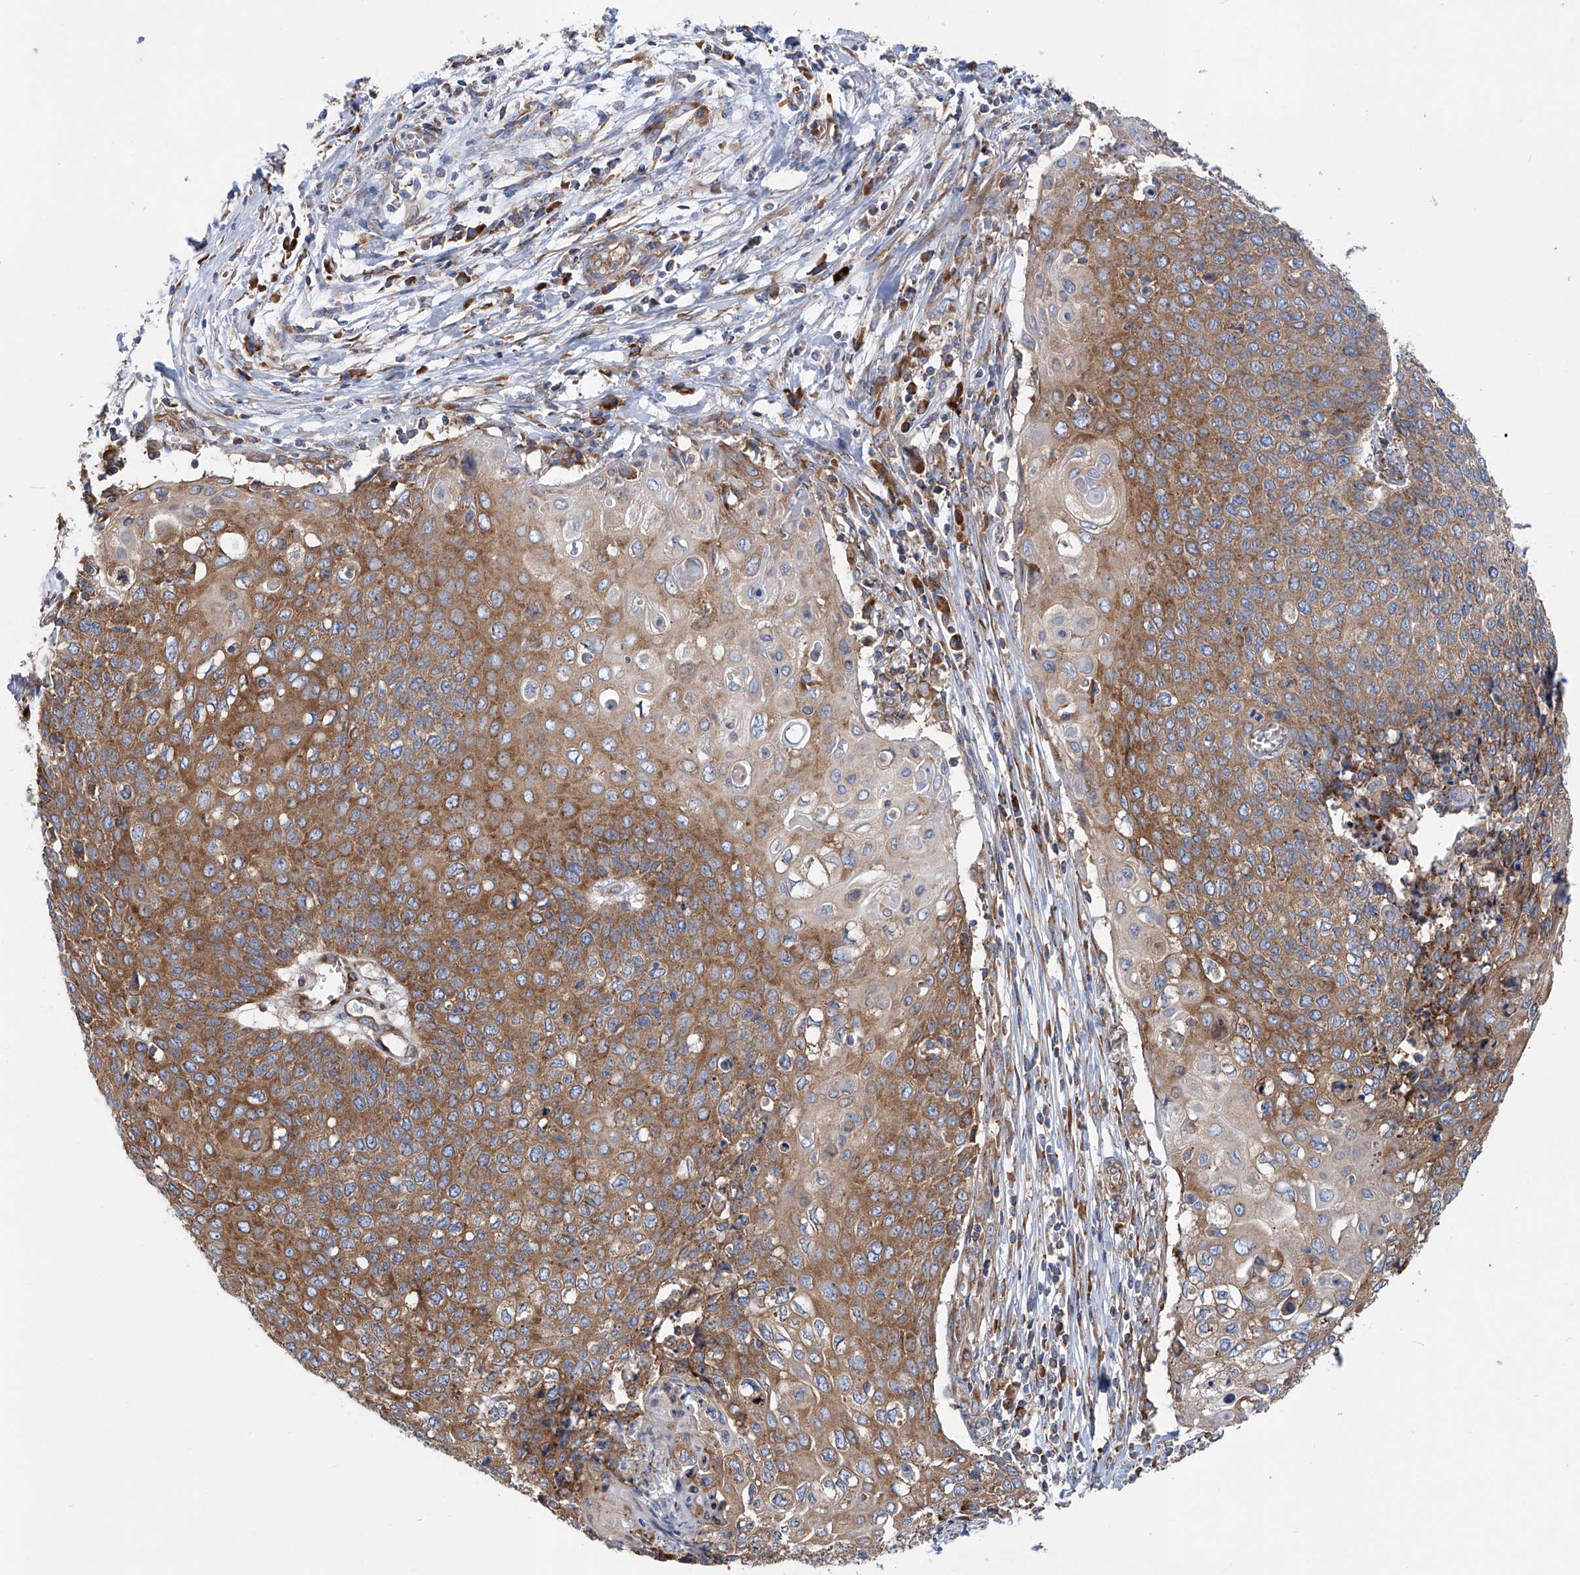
{"staining": {"intensity": "moderate", "quantity": ">75%", "location": "cytoplasmic/membranous"}, "tissue": "cervical cancer", "cell_type": "Tumor cells", "image_type": "cancer", "snomed": [{"axis": "morphology", "description": "Squamous cell carcinoma, NOS"}, {"axis": "topography", "description": "Cervix"}], "caption": "Human cervical cancer stained for a protein (brown) reveals moderate cytoplasmic/membranous positive expression in approximately >75% of tumor cells.", "gene": "SENP2", "patient": {"sex": "female", "age": 39}}